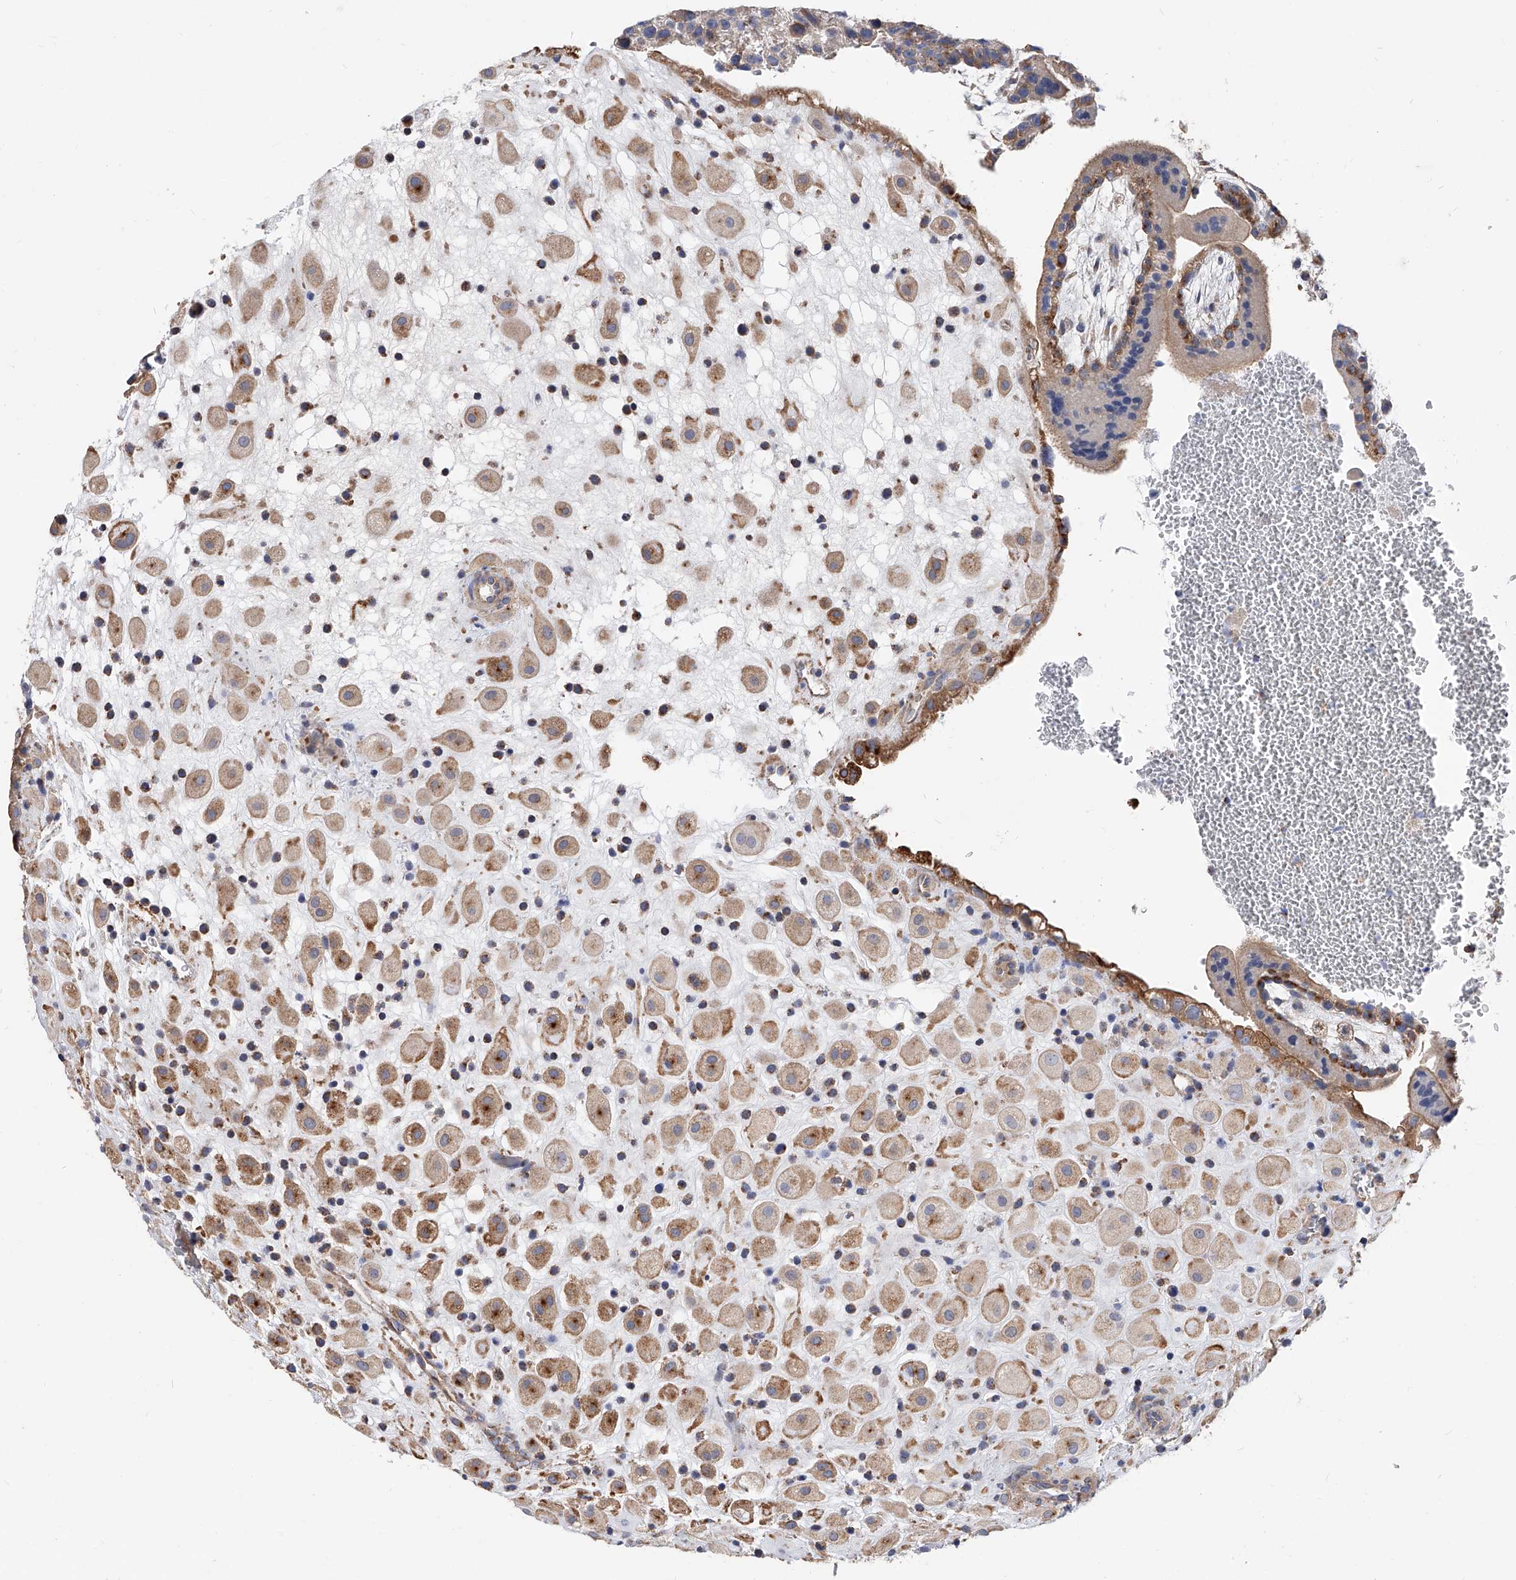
{"staining": {"intensity": "moderate", "quantity": ">75%", "location": "cytoplasmic/membranous"}, "tissue": "placenta", "cell_type": "Decidual cells", "image_type": "normal", "snomed": [{"axis": "morphology", "description": "Normal tissue, NOS"}, {"axis": "topography", "description": "Placenta"}], "caption": "Immunohistochemistry (IHC) of benign placenta demonstrates medium levels of moderate cytoplasmic/membranous expression in about >75% of decidual cells.", "gene": "PDSS2", "patient": {"sex": "female", "age": 35}}